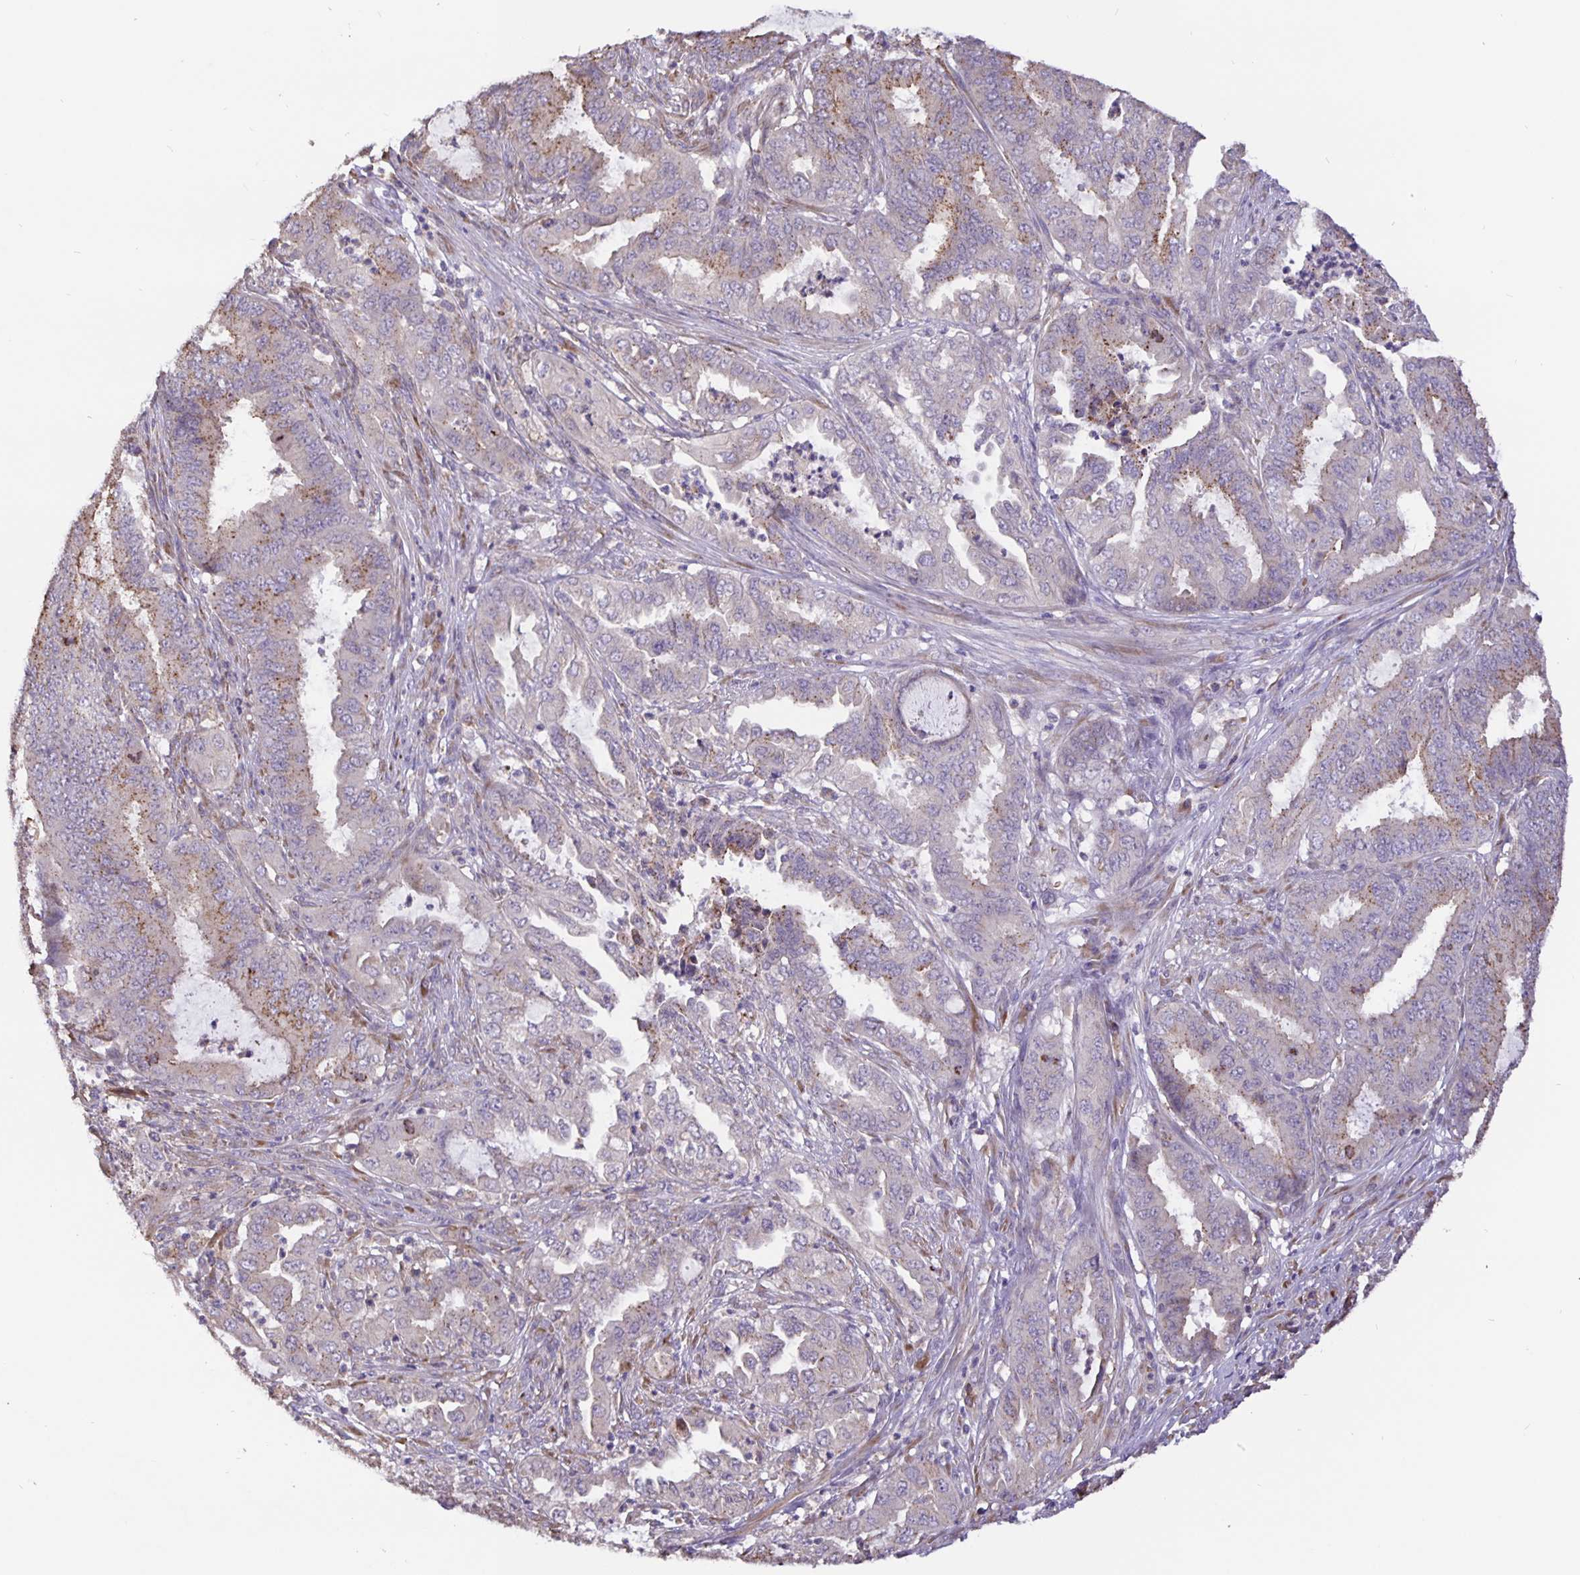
{"staining": {"intensity": "moderate", "quantity": "<25%", "location": "cytoplasmic/membranous"}, "tissue": "endometrial cancer", "cell_type": "Tumor cells", "image_type": "cancer", "snomed": [{"axis": "morphology", "description": "Adenocarcinoma, NOS"}, {"axis": "topography", "description": "Endometrium"}], "caption": "Brown immunohistochemical staining in endometrial cancer (adenocarcinoma) exhibits moderate cytoplasmic/membranous expression in about <25% of tumor cells.", "gene": "TMEM71", "patient": {"sex": "female", "age": 51}}